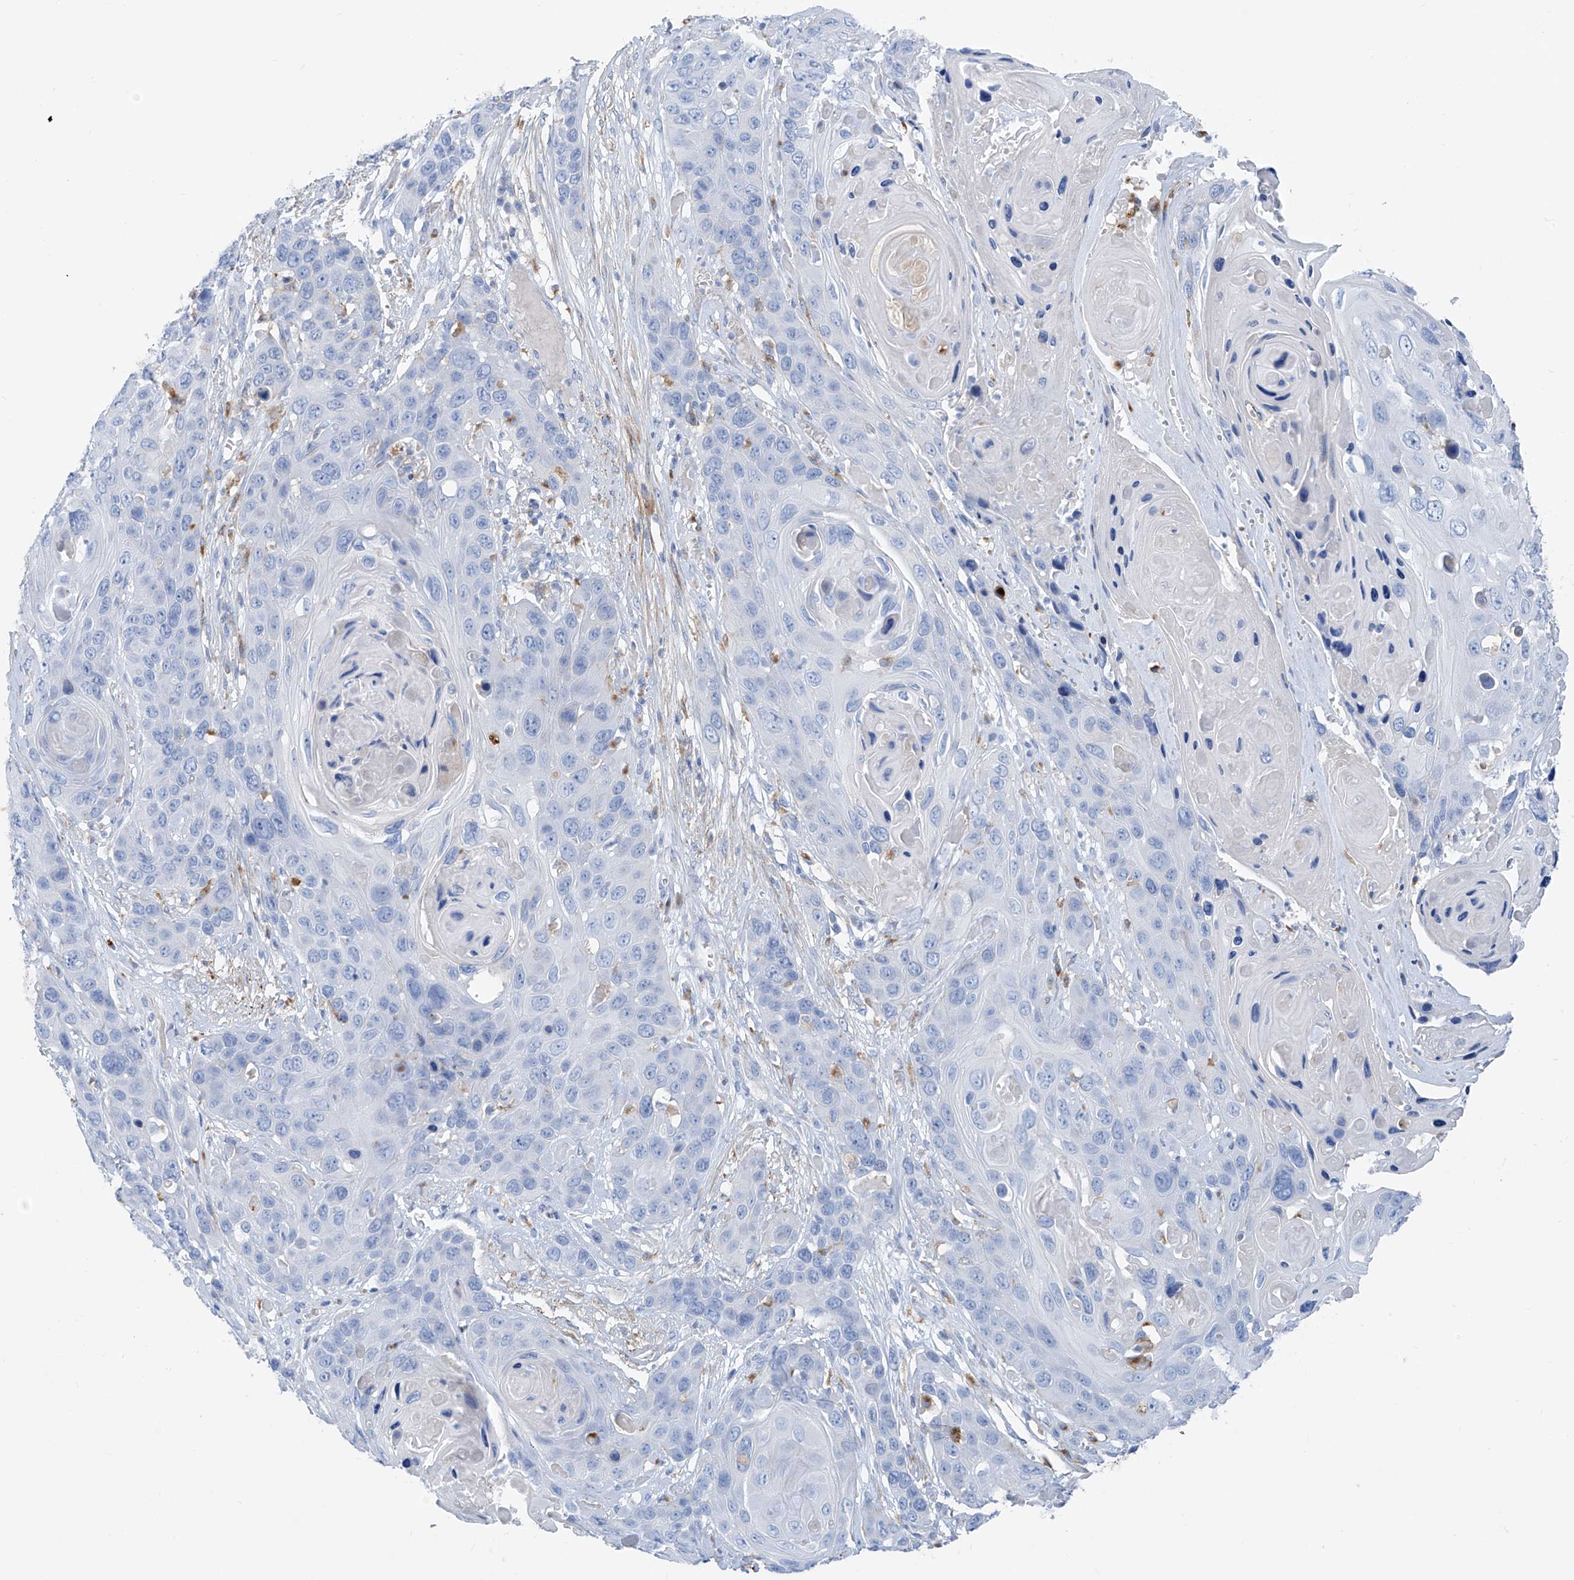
{"staining": {"intensity": "negative", "quantity": "none", "location": "none"}, "tissue": "skin cancer", "cell_type": "Tumor cells", "image_type": "cancer", "snomed": [{"axis": "morphology", "description": "Squamous cell carcinoma, NOS"}, {"axis": "topography", "description": "Skin"}], "caption": "Tumor cells are negative for brown protein staining in squamous cell carcinoma (skin).", "gene": "GLMP", "patient": {"sex": "male", "age": 55}}